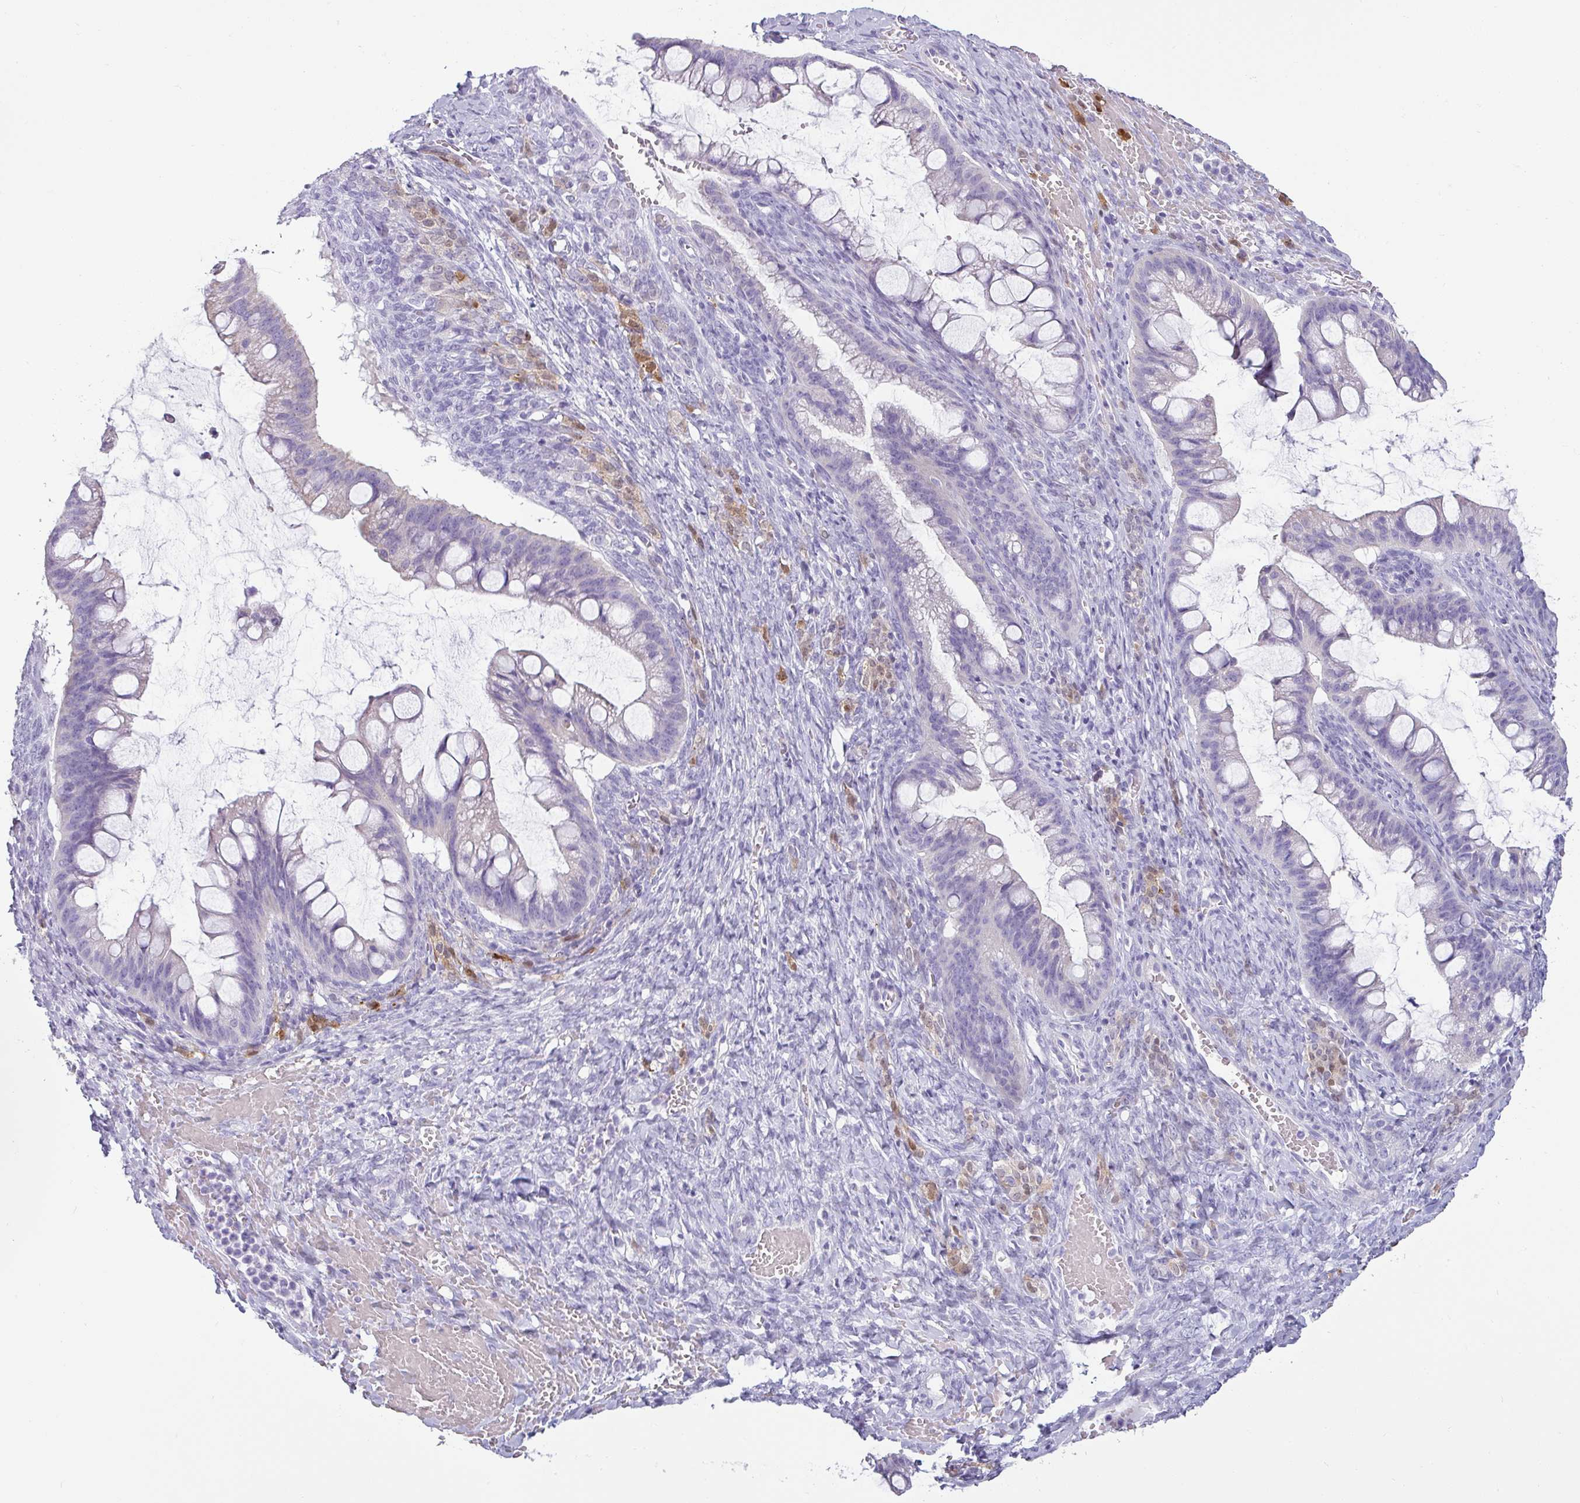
{"staining": {"intensity": "negative", "quantity": "none", "location": "none"}, "tissue": "ovarian cancer", "cell_type": "Tumor cells", "image_type": "cancer", "snomed": [{"axis": "morphology", "description": "Cystadenocarcinoma, mucinous, NOS"}, {"axis": "topography", "description": "Ovary"}], "caption": "Tumor cells show no significant positivity in ovarian cancer (mucinous cystadenocarcinoma).", "gene": "VCY1B", "patient": {"sex": "female", "age": 73}}